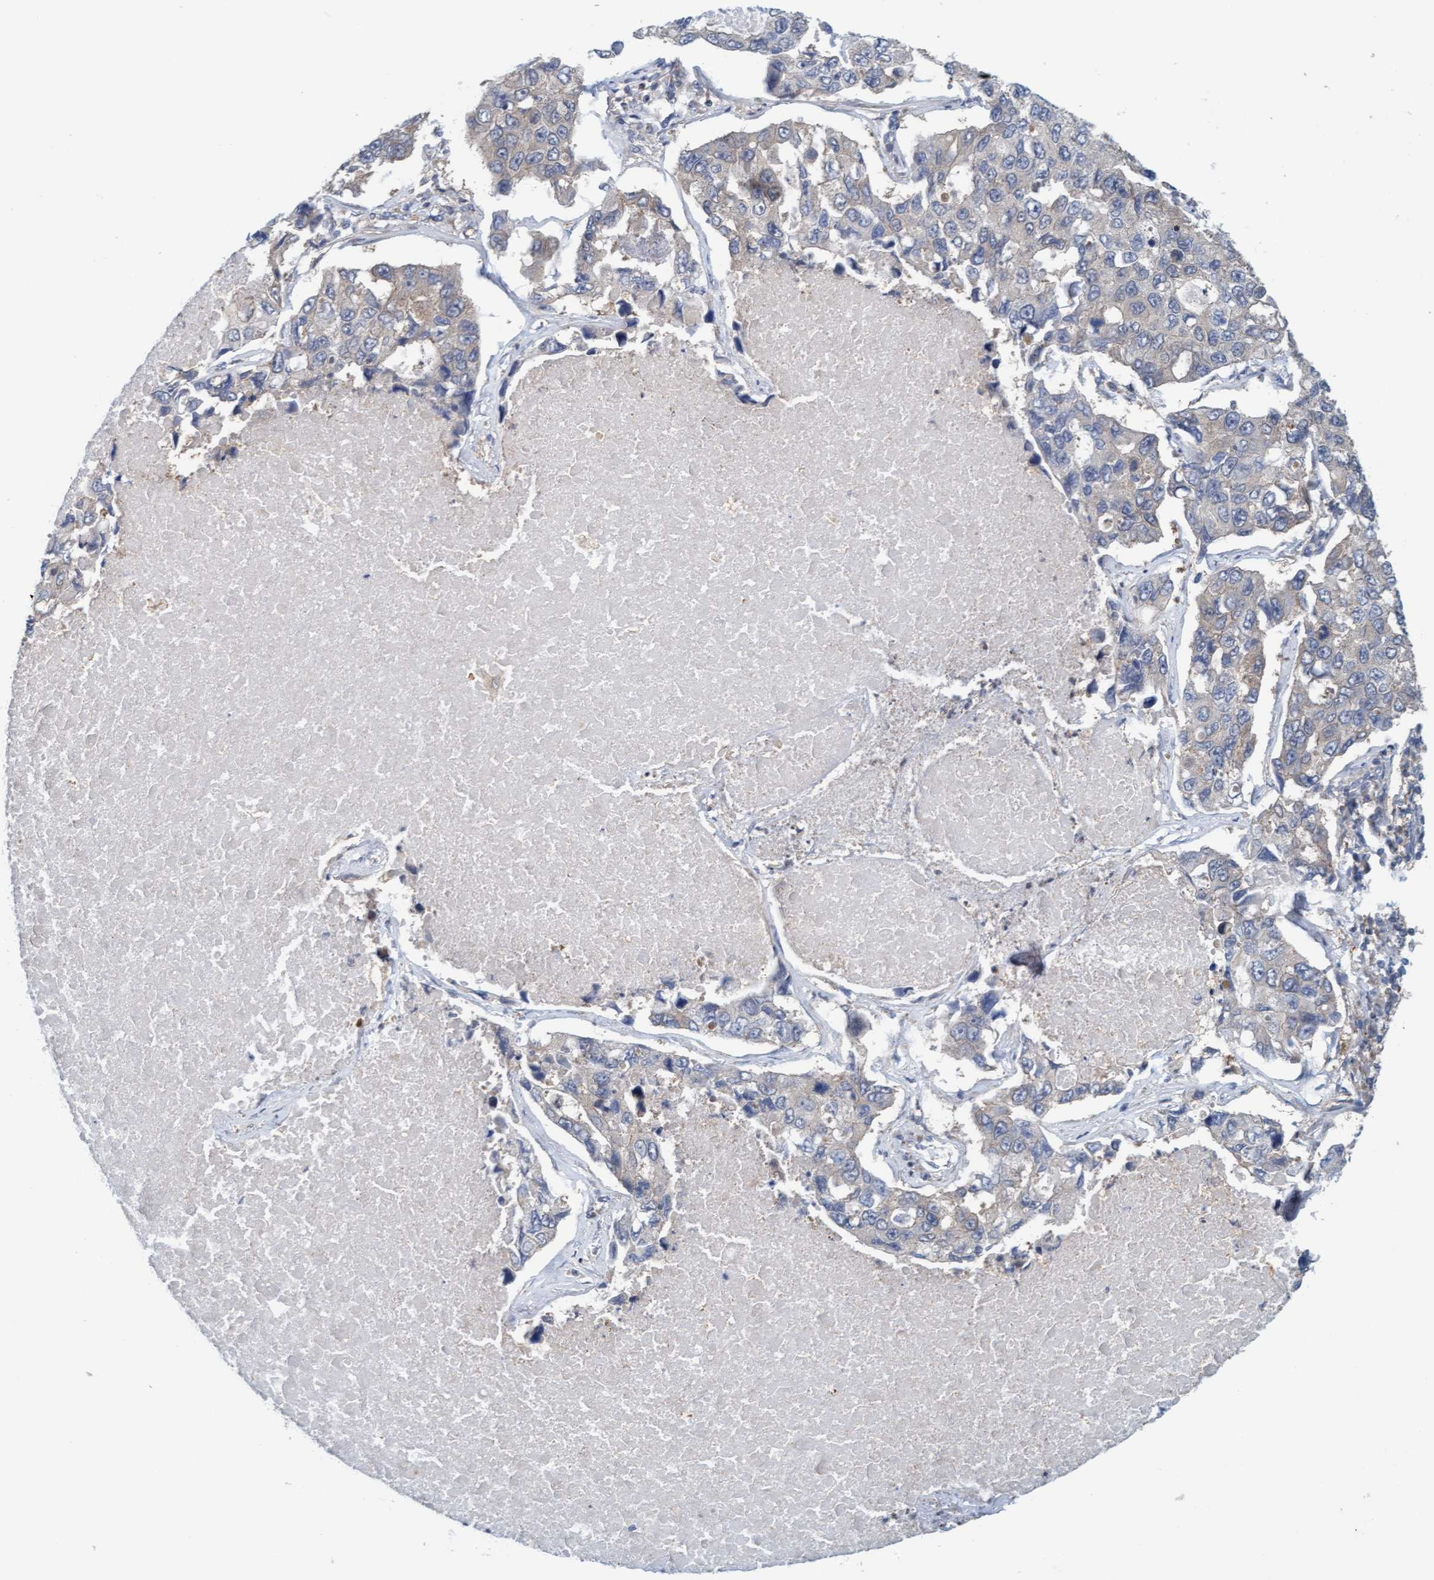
{"staining": {"intensity": "weak", "quantity": "<25%", "location": "cytoplasmic/membranous"}, "tissue": "lung cancer", "cell_type": "Tumor cells", "image_type": "cancer", "snomed": [{"axis": "morphology", "description": "Adenocarcinoma, NOS"}, {"axis": "topography", "description": "Lung"}], "caption": "Tumor cells are negative for brown protein staining in lung cancer.", "gene": "UBAP1", "patient": {"sex": "male", "age": 64}}